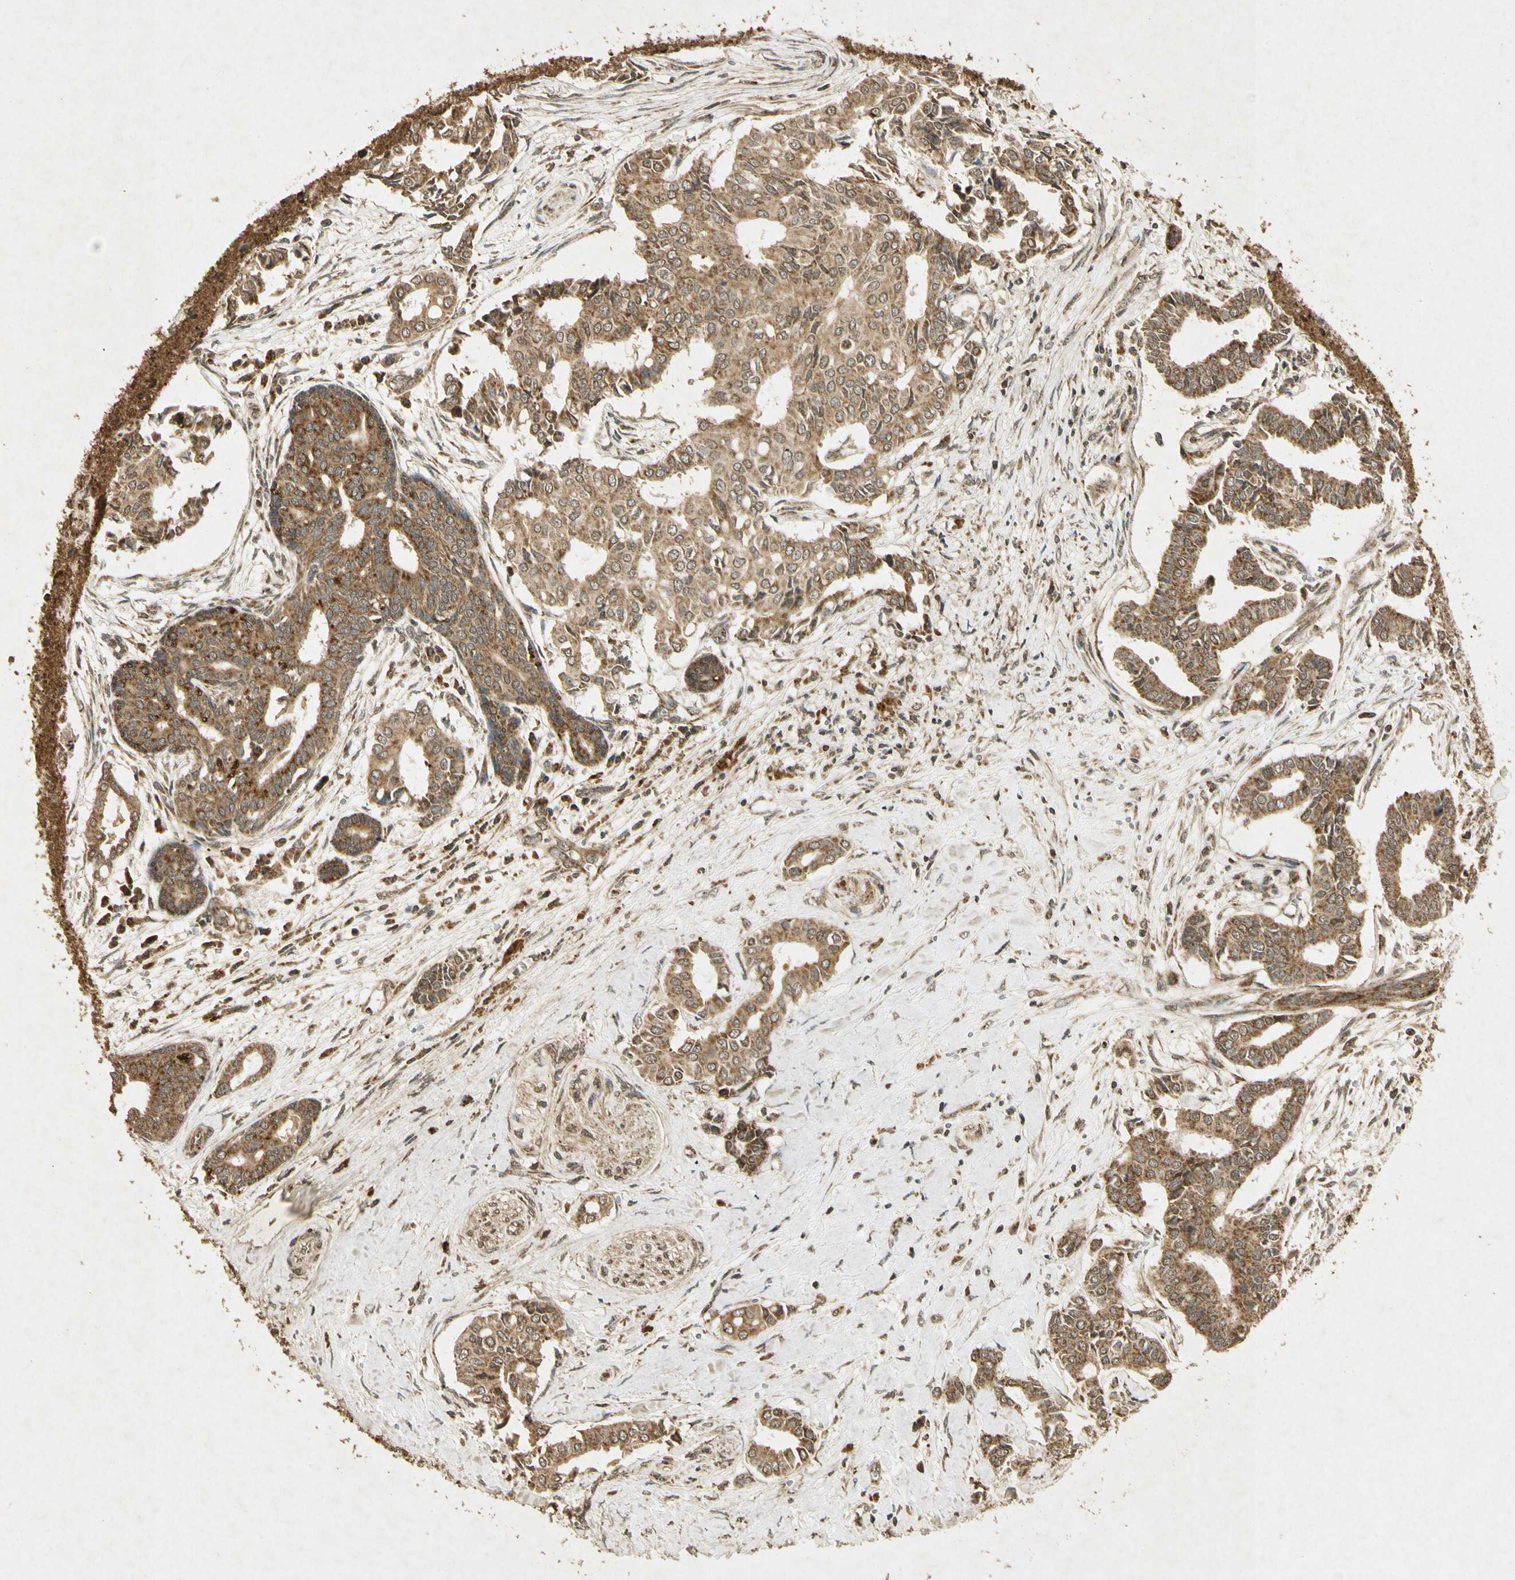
{"staining": {"intensity": "moderate", "quantity": ">75%", "location": "cytoplasmic/membranous"}, "tissue": "head and neck cancer", "cell_type": "Tumor cells", "image_type": "cancer", "snomed": [{"axis": "morphology", "description": "Adenocarcinoma, NOS"}, {"axis": "topography", "description": "Salivary gland"}, {"axis": "topography", "description": "Head-Neck"}], "caption": "A brown stain shows moderate cytoplasmic/membranous expression of a protein in head and neck cancer (adenocarcinoma) tumor cells. (DAB (3,3'-diaminobenzidine) = brown stain, brightfield microscopy at high magnification).", "gene": "PRDX3", "patient": {"sex": "female", "age": 59}}